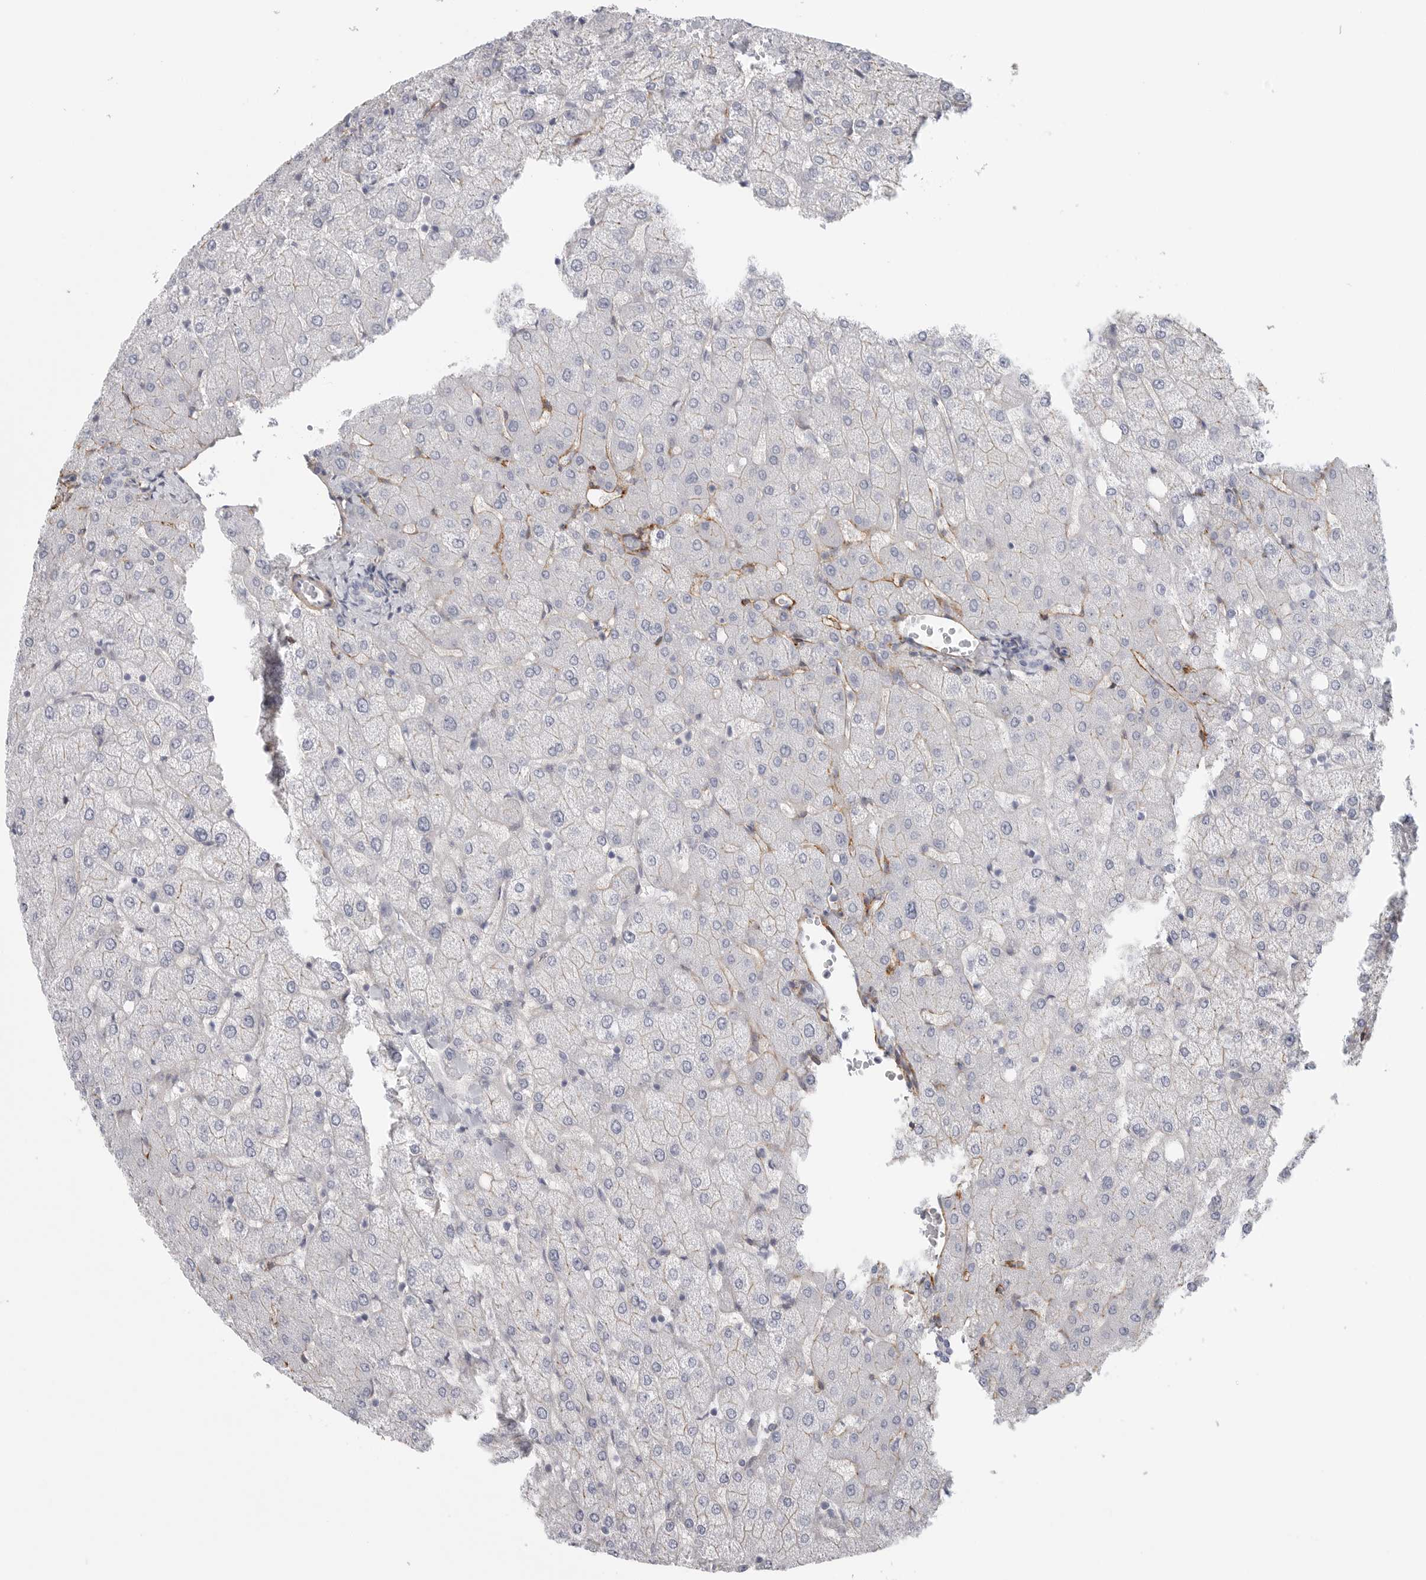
{"staining": {"intensity": "negative", "quantity": "none", "location": "none"}, "tissue": "liver", "cell_type": "Cholangiocytes", "image_type": "normal", "snomed": [{"axis": "morphology", "description": "Normal tissue, NOS"}, {"axis": "topography", "description": "Liver"}], "caption": "IHC micrograph of unremarkable liver: human liver stained with DAB (3,3'-diaminobenzidine) reveals no significant protein staining in cholangiocytes. (DAB IHC with hematoxylin counter stain).", "gene": "TNR", "patient": {"sex": "female", "age": 54}}